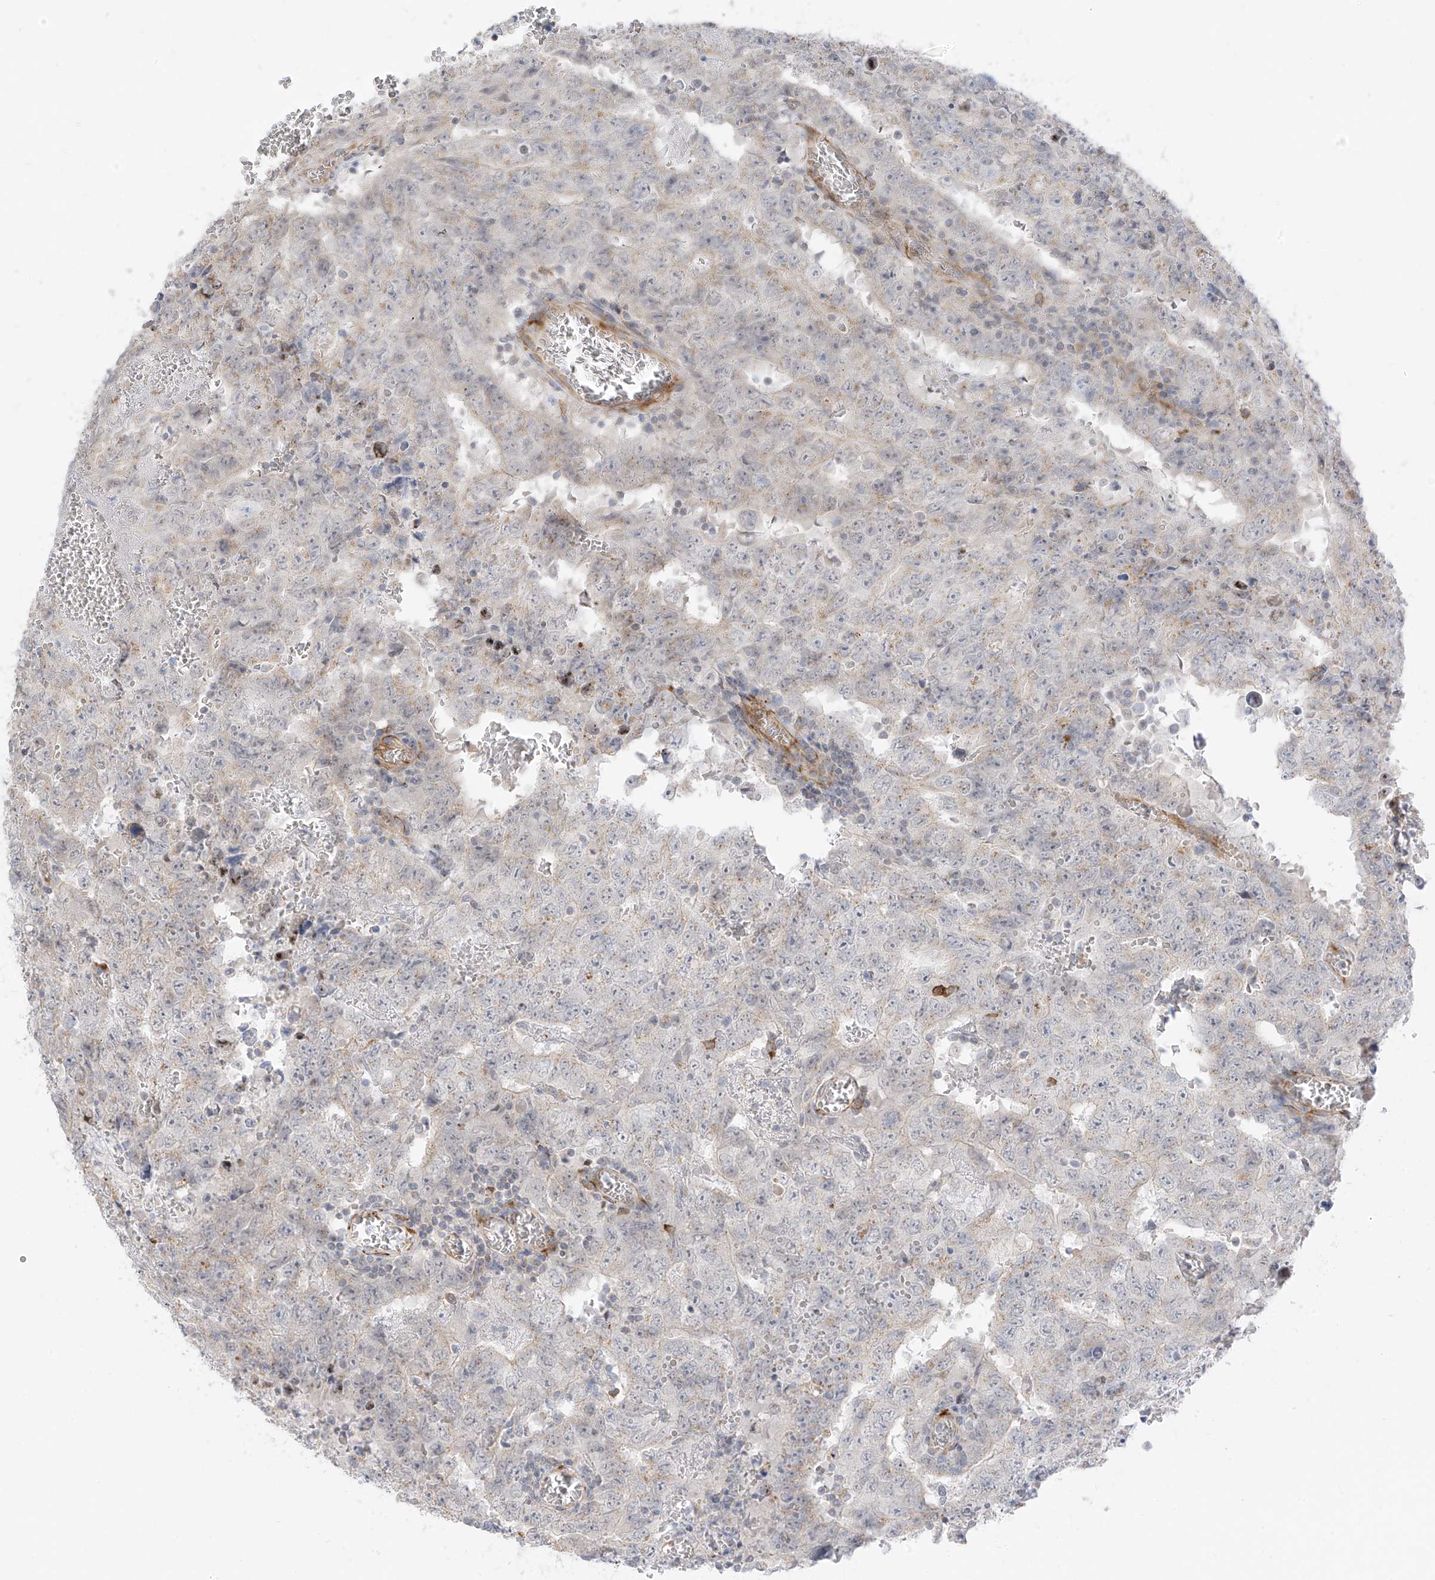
{"staining": {"intensity": "weak", "quantity": "<25%", "location": "cytoplasmic/membranous"}, "tissue": "testis cancer", "cell_type": "Tumor cells", "image_type": "cancer", "snomed": [{"axis": "morphology", "description": "Carcinoma, Embryonal, NOS"}, {"axis": "topography", "description": "Testis"}], "caption": "Tumor cells are negative for brown protein staining in testis cancer (embryonal carcinoma).", "gene": "HS6ST2", "patient": {"sex": "male", "age": 26}}